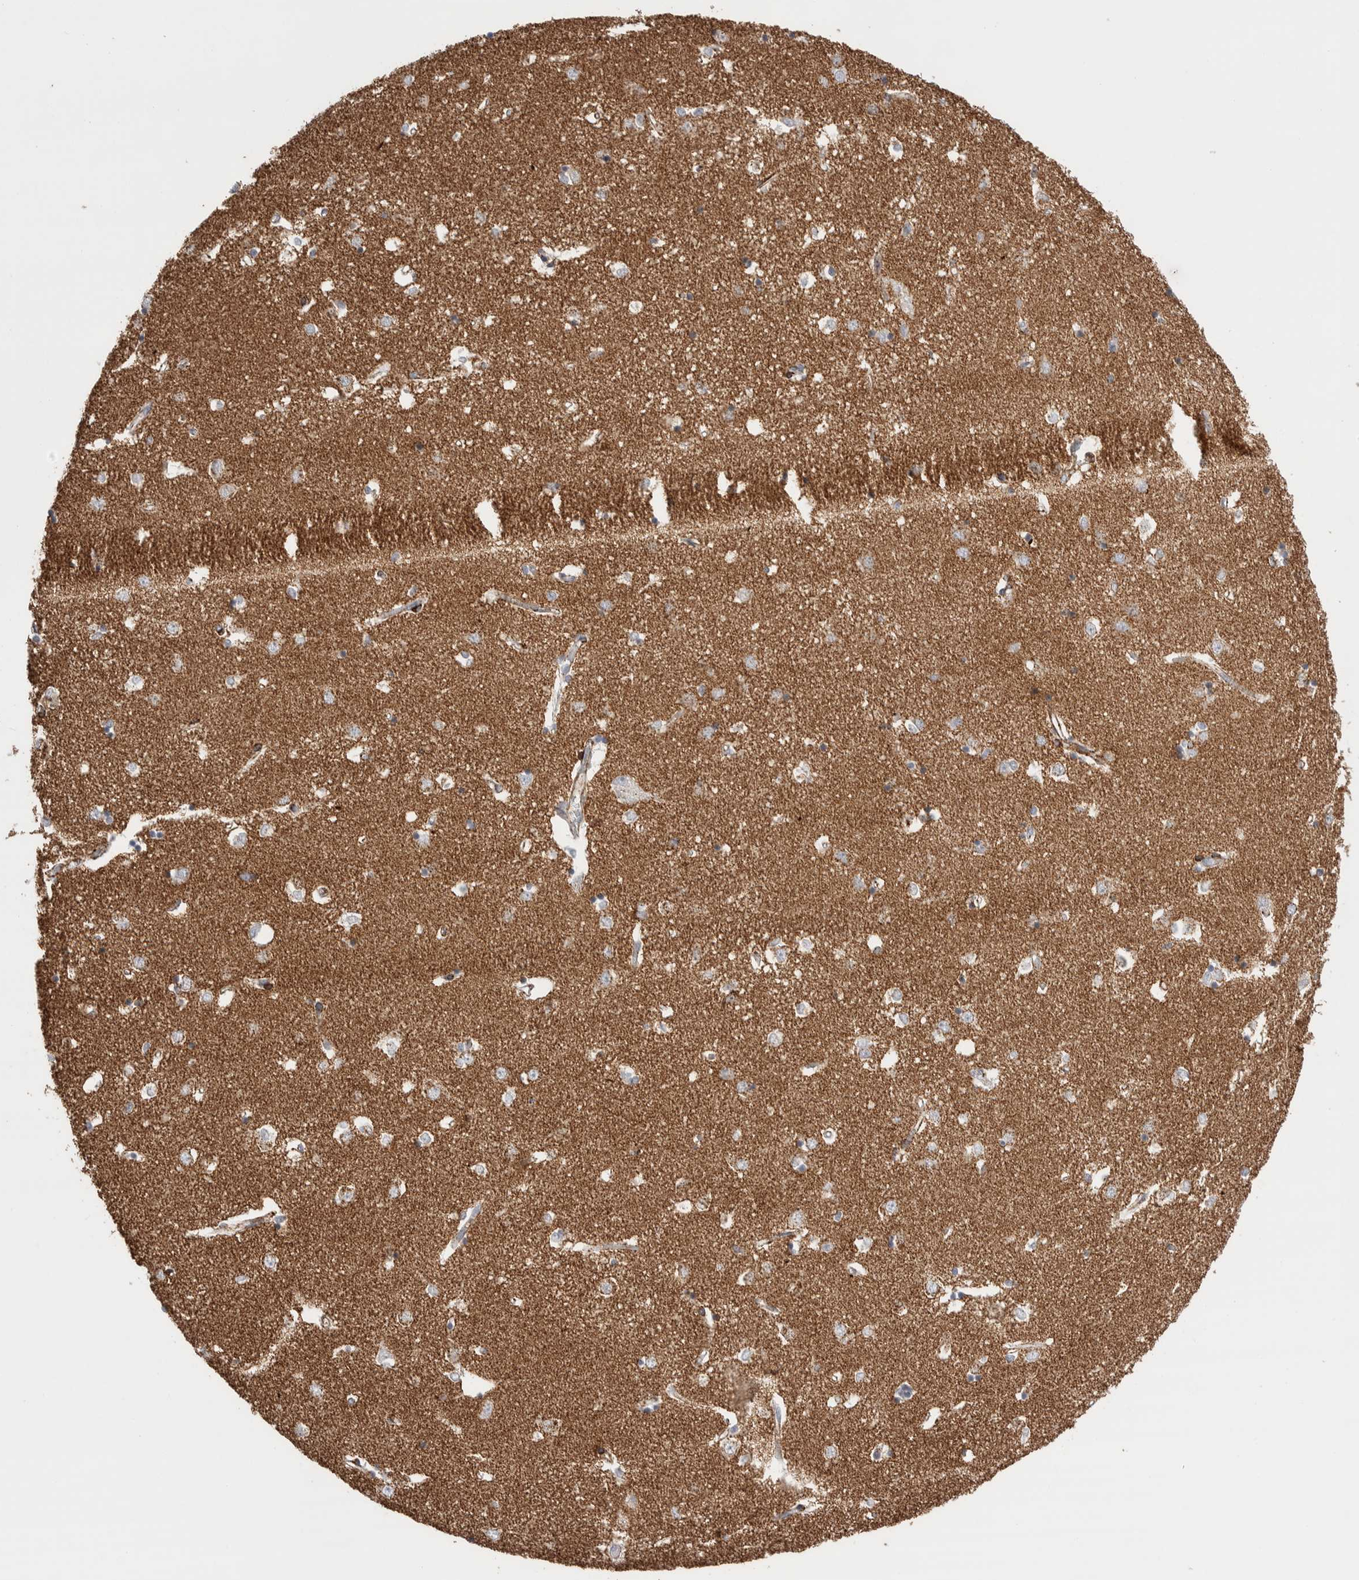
{"staining": {"intensity": "moderate", "quantity": ">75%", "location": "cytoplasmic/membranous"}, "tissue": "caudate", "cell_type": "Glial cells", "image_type": "normal", "snomed": [{"axis": "morphology", "description": "Normal tissue, NOS"}, {"axis": "topography", "description": "Lateral ventricle wall"}], "caption": "Immunohistochemistry (IHC) micrograph of unremarkable caudate: caudate stained using IHC exhibits medium levels of moderate protein expression localized specifically in the cytoplasmic/membranous of glial cells, appearing as a cytoplasmic/membranous brown color.", "gene": "SEPTIN4", "patient": {"sex": "male", "age": 45}}